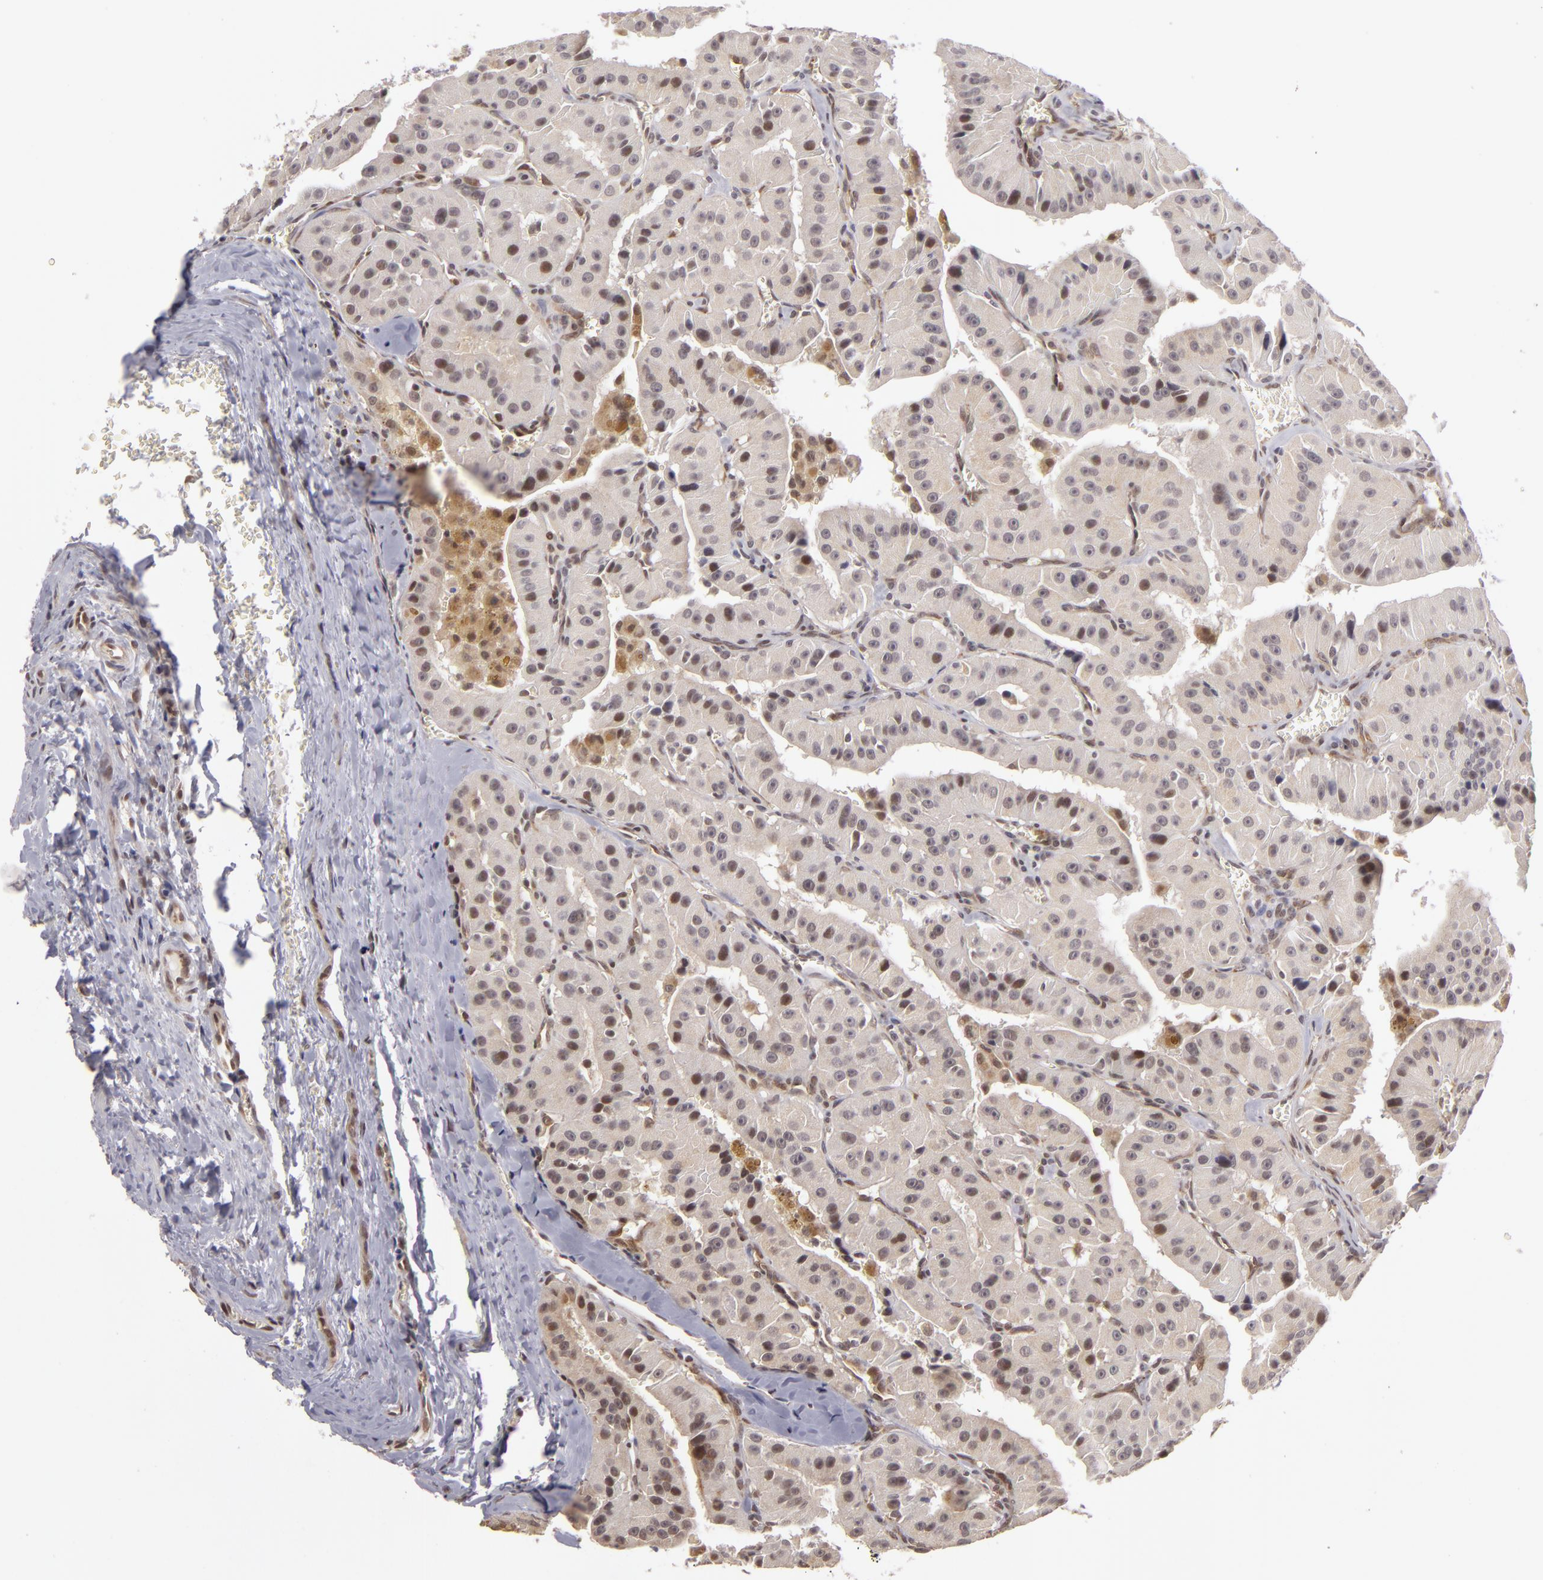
{"staining": {"intensity": "moderate", "quantity": "<25%", "location": "nuclear"}, "tissue": "thyroid cancer", "cell_type": "Tumor cells", "image_type": "cancer", "snomed": [{"axis": "morphology", "description": "Carcinoma, NOS"}, {"axis": "topography", "description": "Thyroid gland"}], "caption": "Approximately <25% of tumor cells in human carcinoma (thyroid) exhibit moderate nuclear protein staining as visualized by brown immunohistochemical staining.", "gene": "ZNF133", "patient": {"sex": "male", "age": 76}}